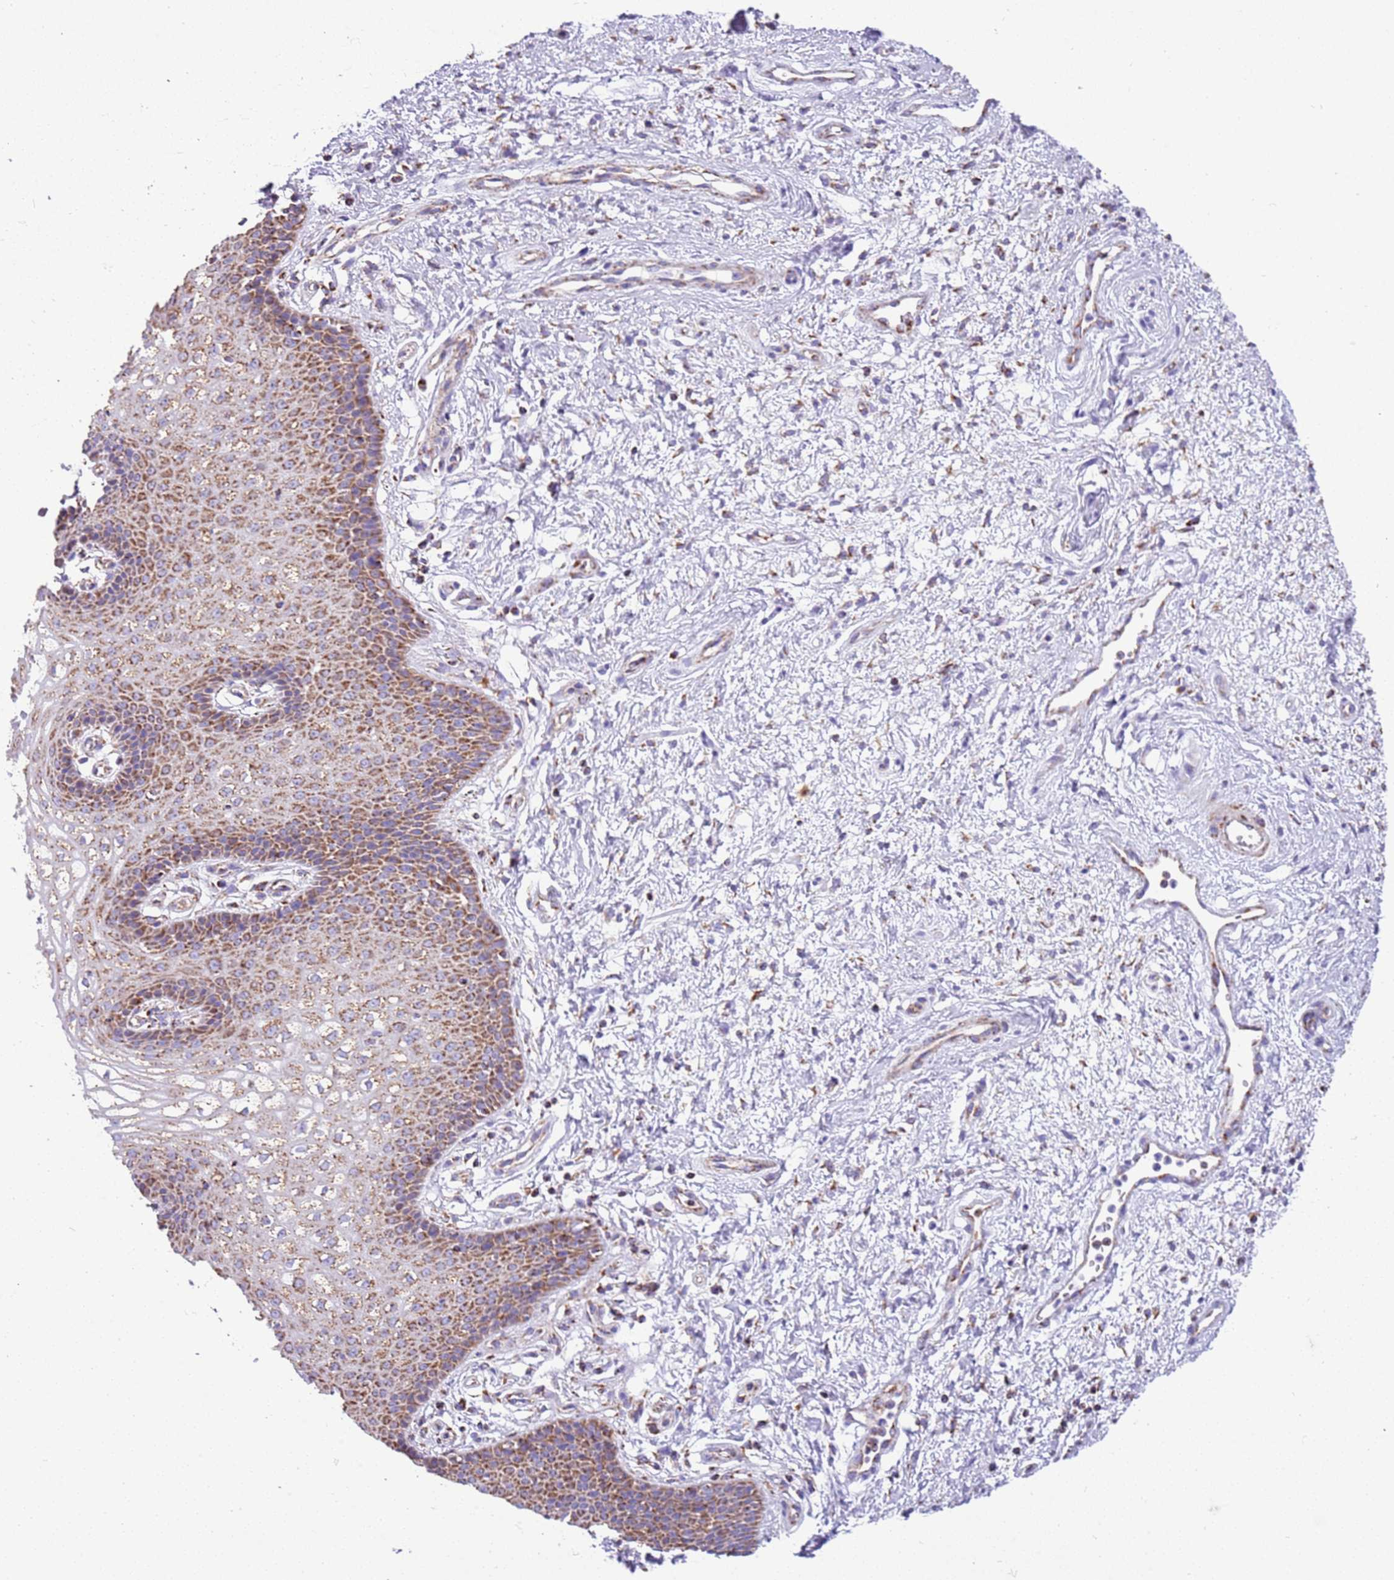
{"staining": {"intensity": "moderate", "quantity": ">75%", "location": "cytoplasmic/membranous"}, "tissue": "vagina", "cell_type": "Squamous epithelial cells", "image_type": "normal", "snomed": [{"axis": "morphology", "description": "Normal tissue, NOS"}, {"axis": "topography", "description": "Vagina"}], "caption": "This photomicrograph exhibits IHC staining of benign vagina, with medium moderate cytoplasmic/membranous staining in about >75% of squamous epithelial cells.", "gene": "SUCLG2", "patient": {"sex": "female", "age": 34}}